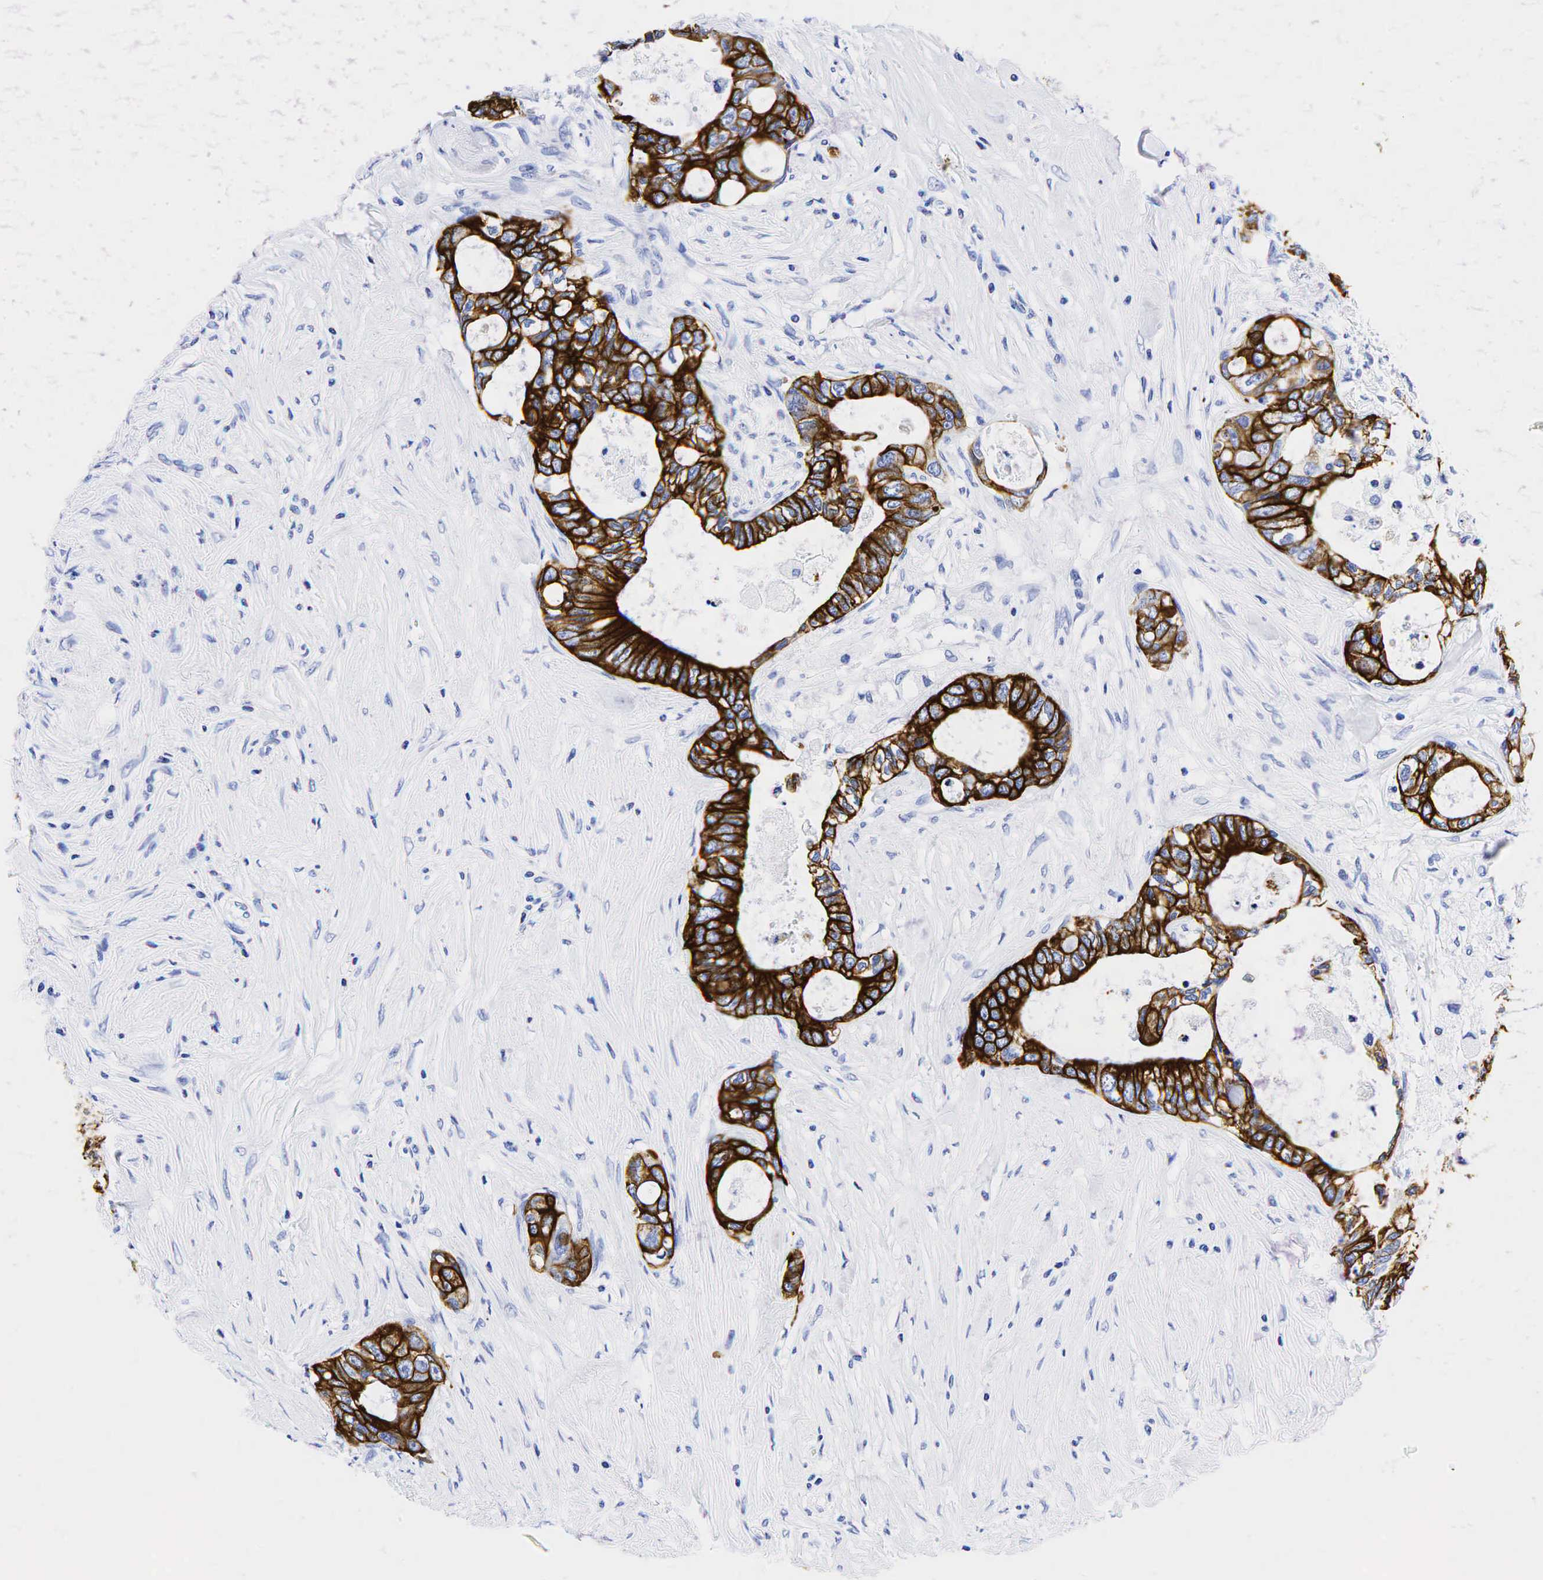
{"staining": {"intensity": "strong", "quantity": ">75%", "location": "cytoplasmic/membranous"}, "tissue": "colorectal cancer", "cell_type": "Tumor cells", "image_type": "cancer", "snomed": [{"axis": "morphology", "description": "Adenocarcinoma, NOS"}, {"axis": "topography", "description": "Rectum"}], "caption": "Immunohistochemistry (IHC) of adenocarcinoma (colorectal) displays high levels of strong cytoplasmic/membranous staining in about >75% of tumor cells.", "gene": "KRT19", "patient": {"sex": "female", "age": 57}}